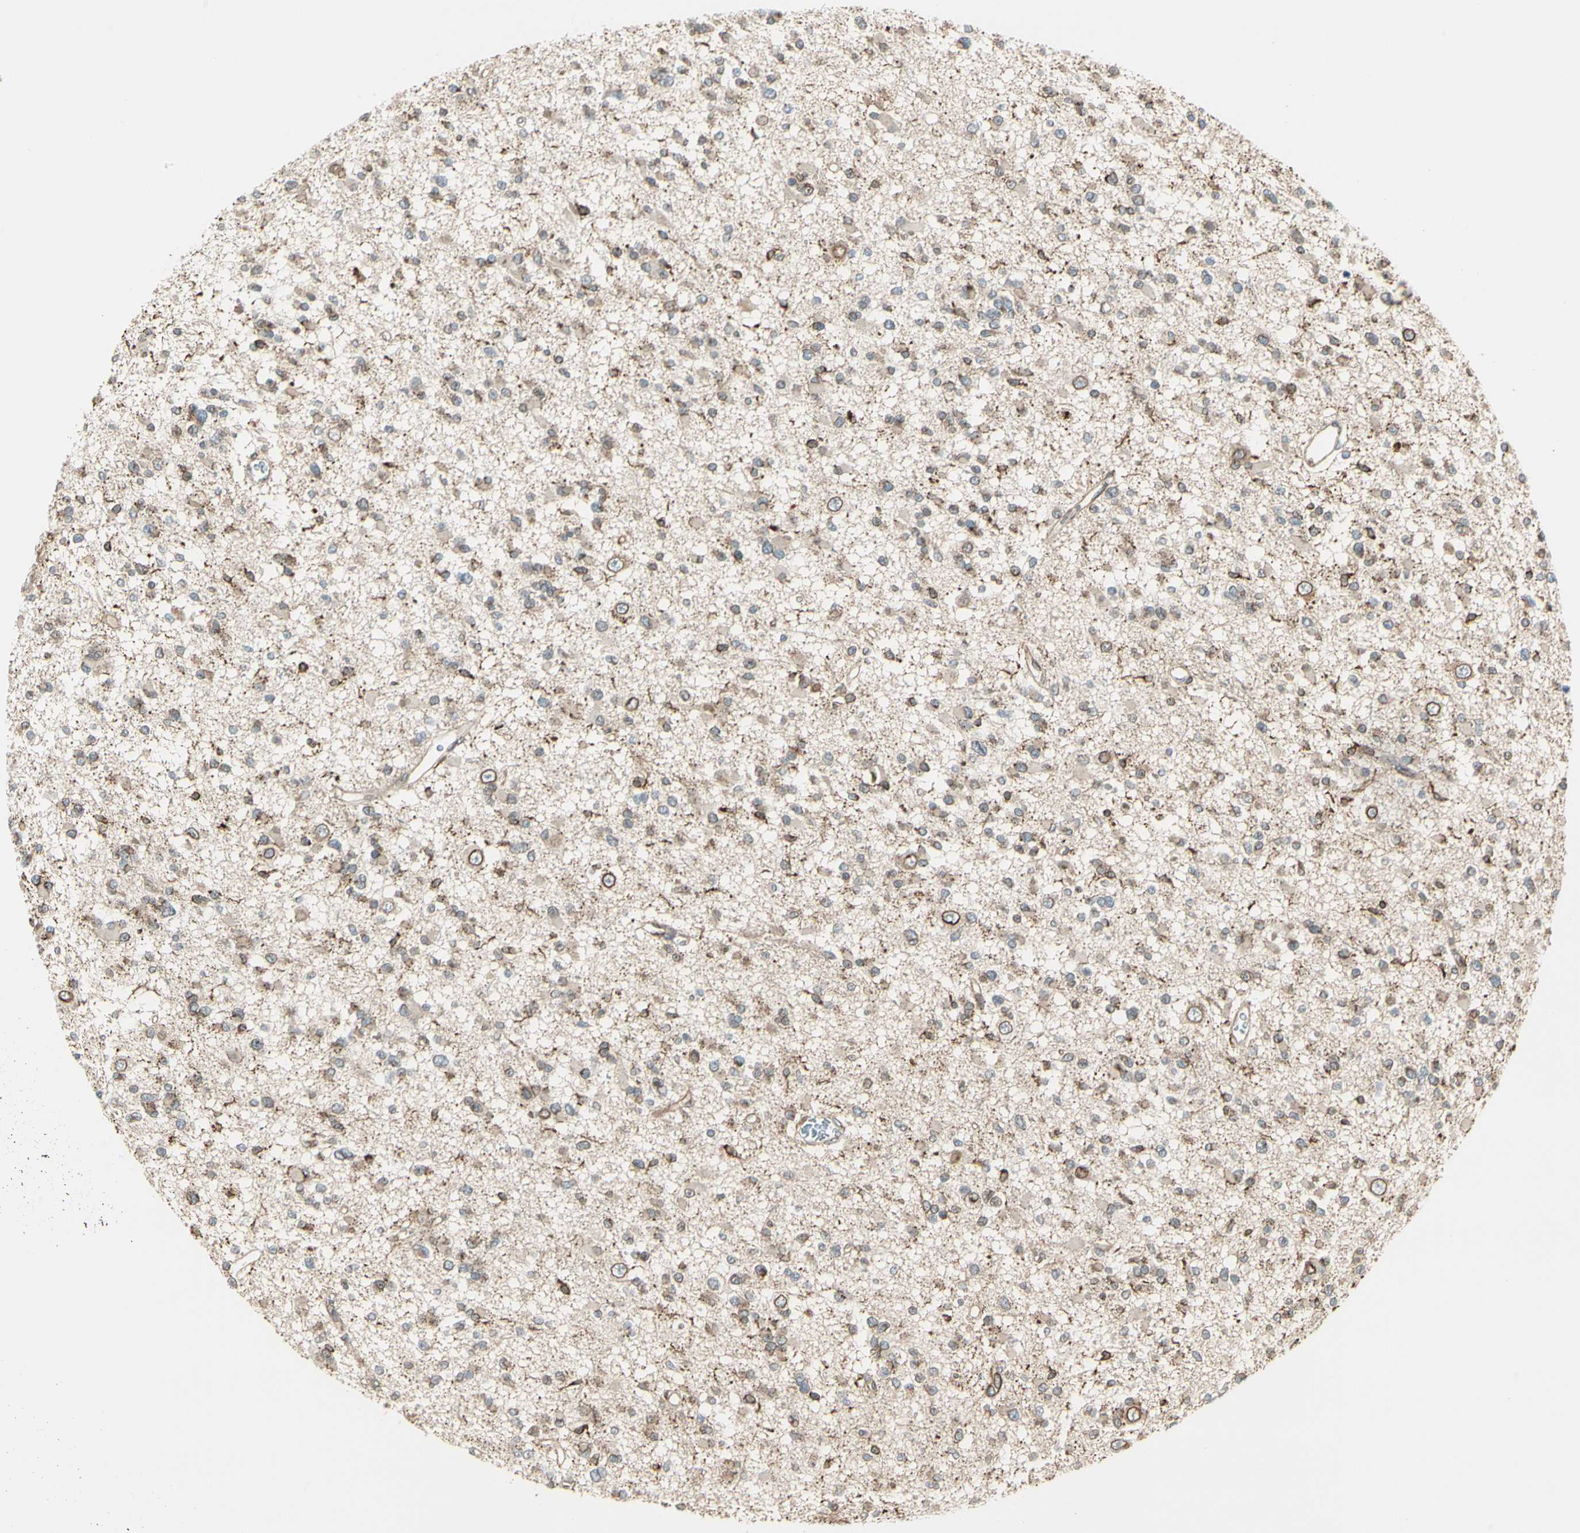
{"staining": {"intensity": "moderate", "quantity": "<25%", "location": "cytoplasmic/membranous,nuclear"}, "tissue": "glioma", "cell_type": "Tumor cells", "image_type": "cancer", "snomed": [{"axis": "morphology", "description": "Glioma, malignant, Low grade"}, {"axis": "topography", "description": "Brain"}], "caption": "The immunohistochemical stain shows moderate cytoplasmic/membranous and nuclear staining in tumor cells of malignant glioma (low-grade) tissue. (DAB IHC with brightfield microscopy, high magnification).", "gene": "TRIO", "patient": {"sex": "female", "age": 22}}